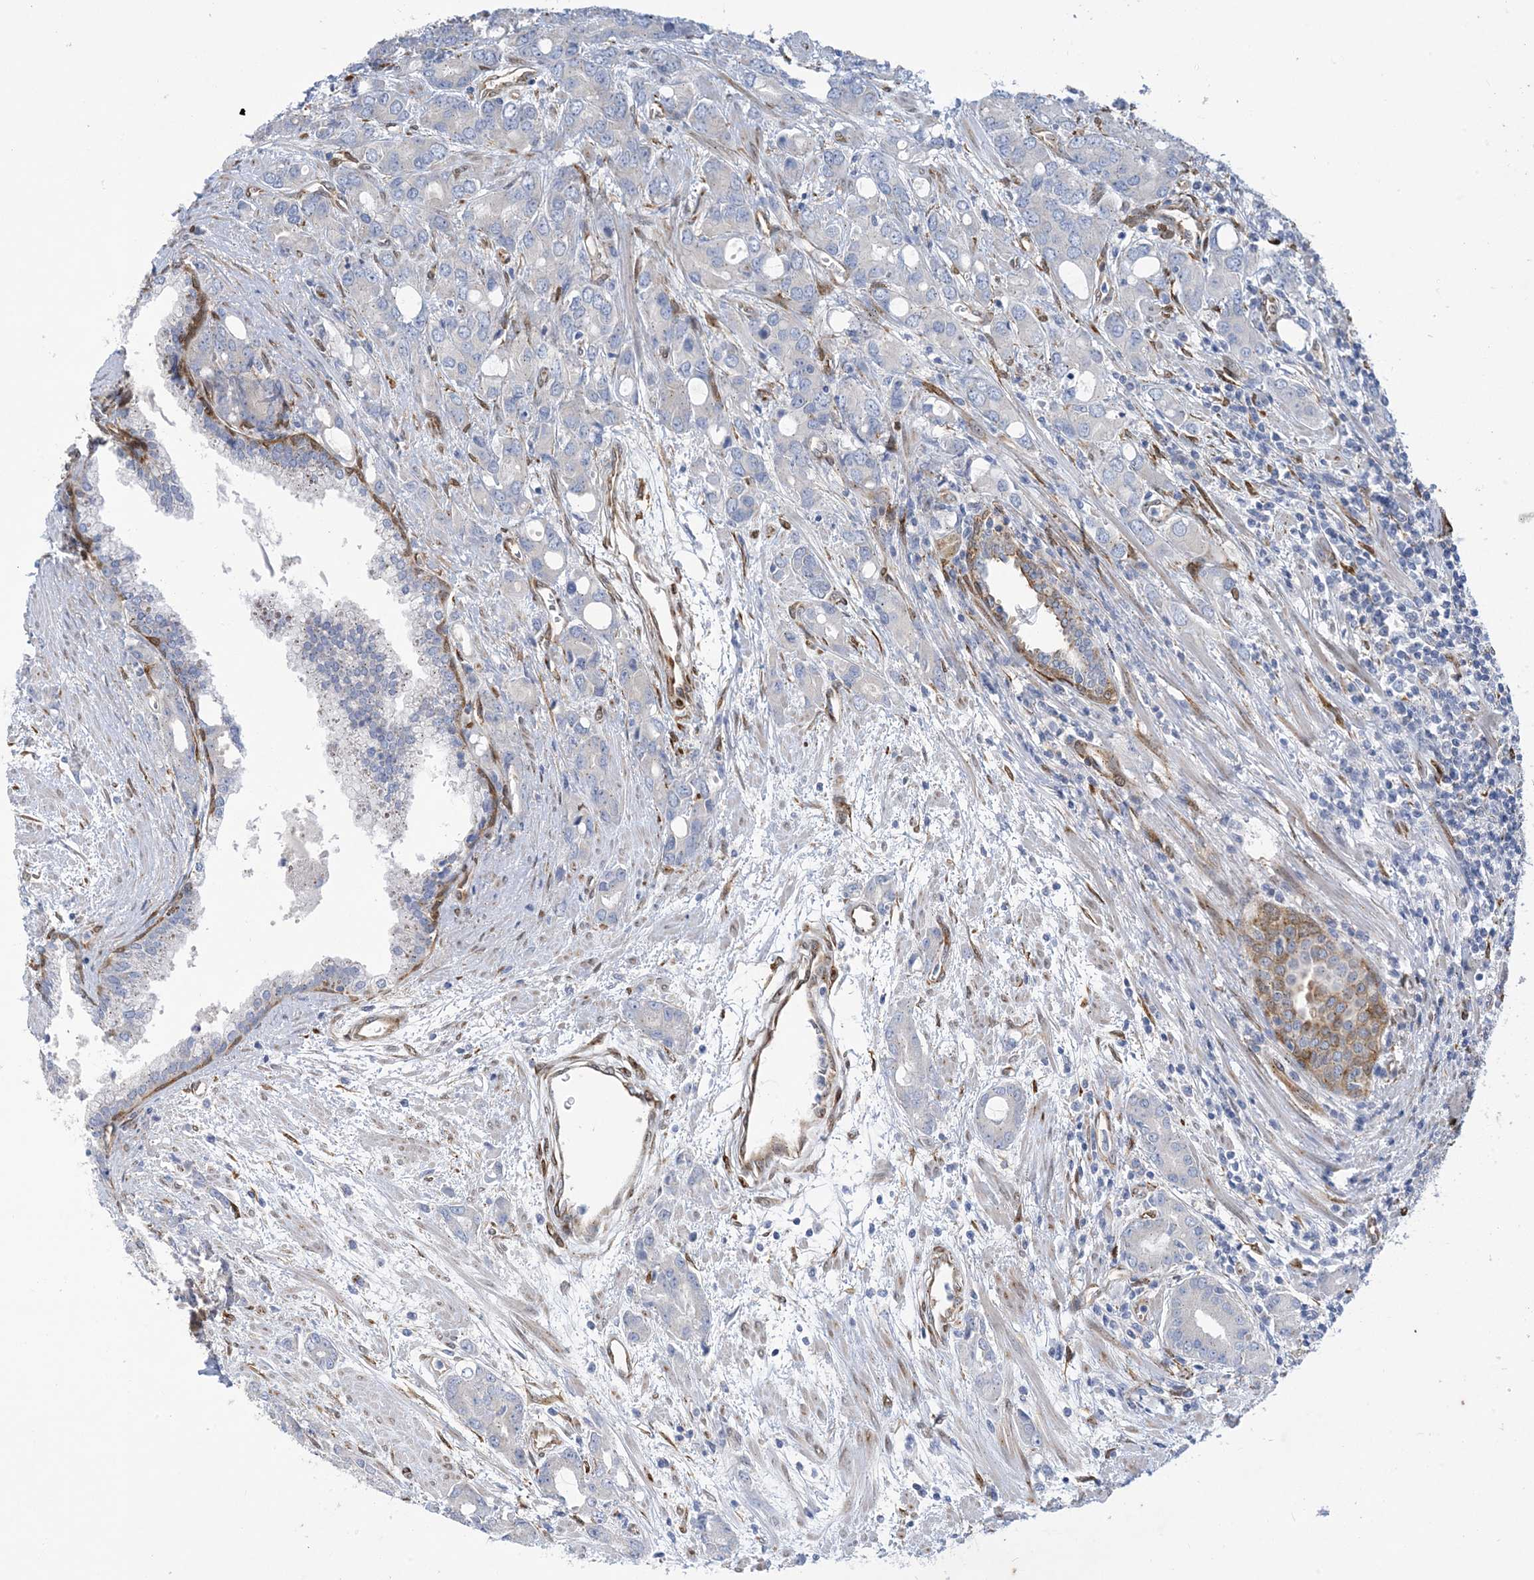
{"staining": {"intensity": "negative", "quantity": "none", "location": "none"}, "tissue": "prostate cancer", "cell_type": "Tumor cells", "image_type": "cancer", "snomed": [{"axis": "morphology", "description": "Adenocarcinoma, High grade"}, {"axis": "topography", "description": "Prostate"}], "caption": "Tumor cells show no significant protein staining in prostate cancer.", "gene": "RBMS3", "patient": {"sex": "male", "age": 62}}